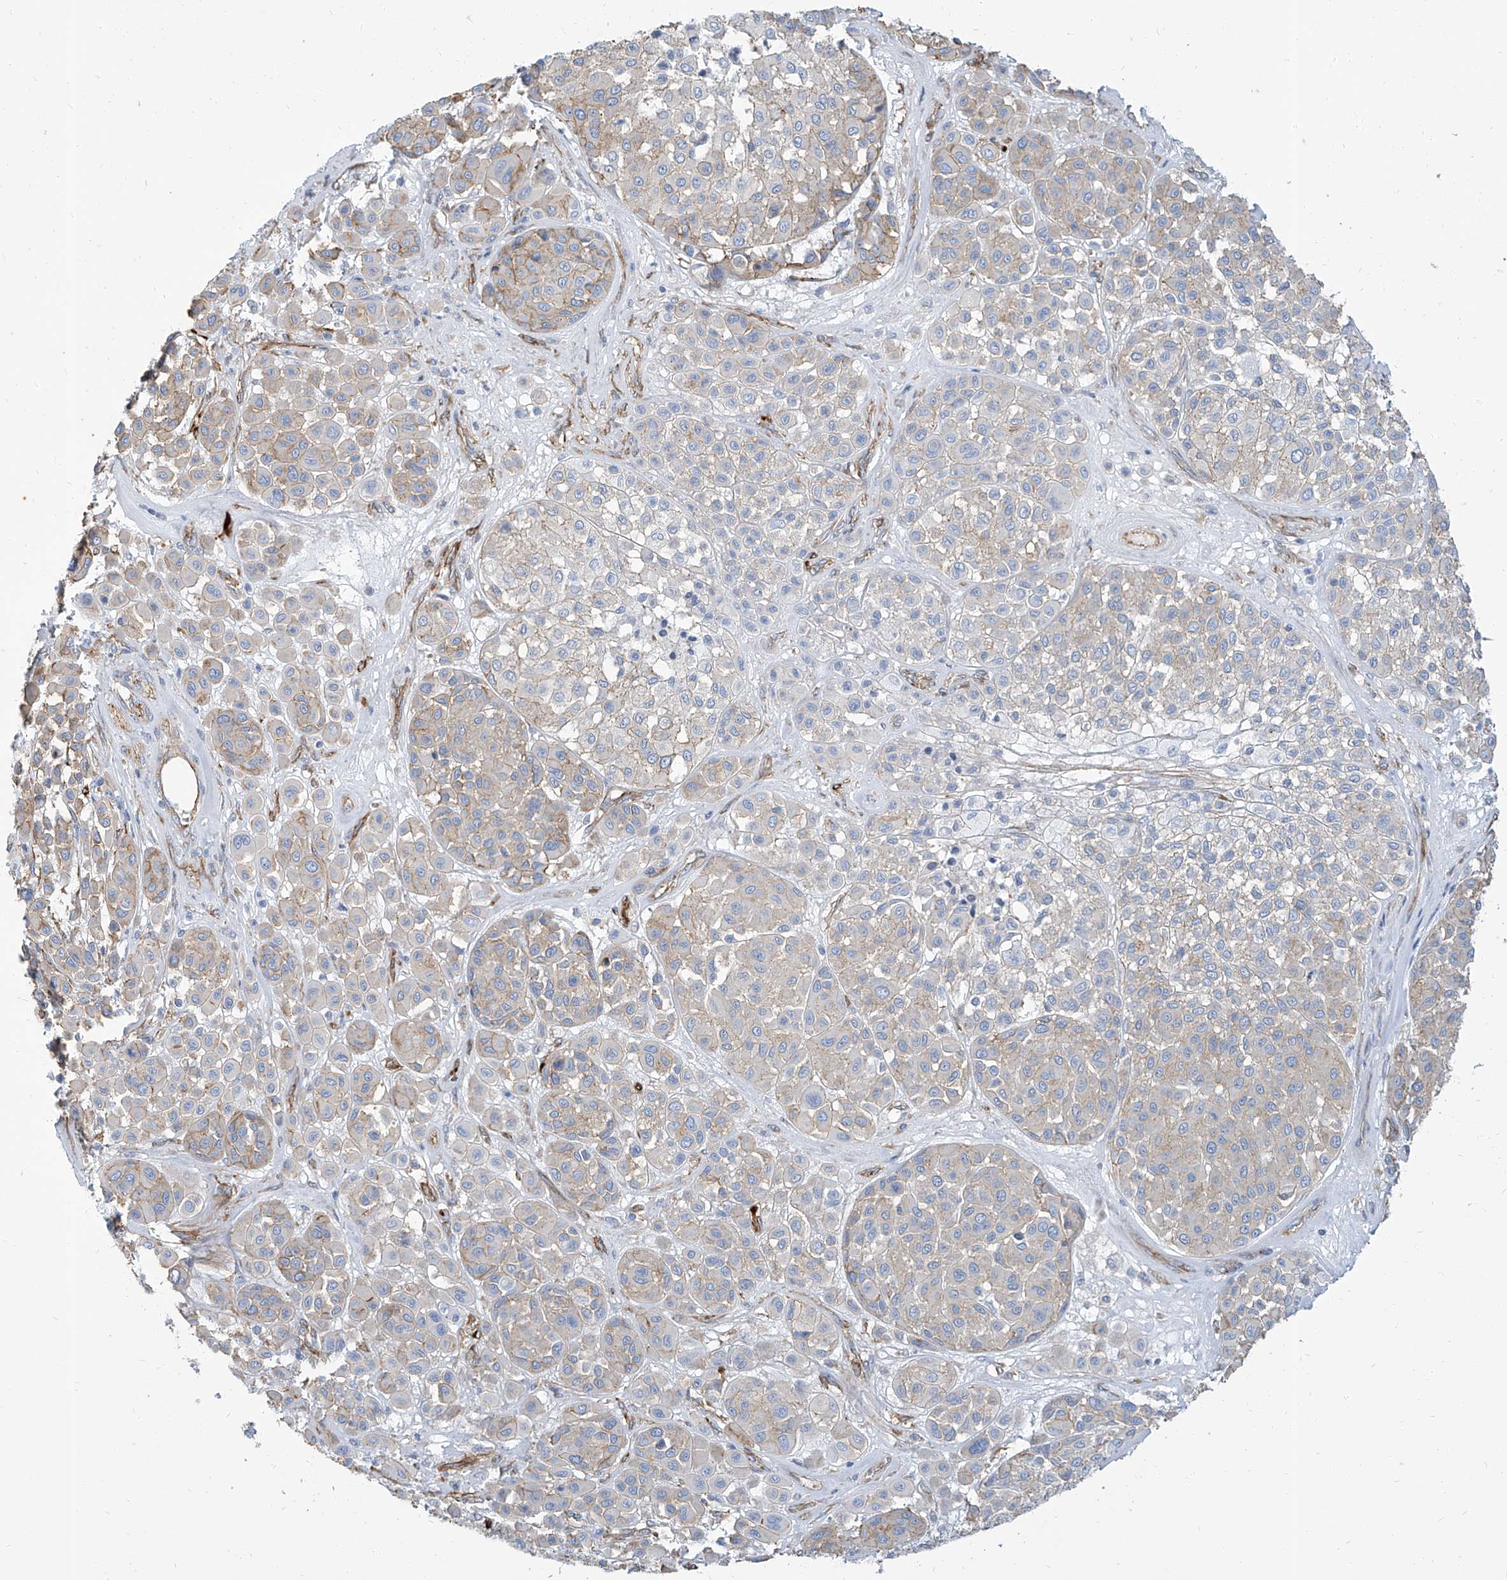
{"staining": {"intensity": "weak", "quantity": "25%-75%", "location": "cytoplasmic/membranous"}, "tissue": "melanoma", "cell_type": "Tumor cells", "image_type": "cancer", "snomed": [{"axis": "morphology", "description": "Malignant melanoma, Metastatic site"}, {"axis": "topography", "description": "Soft tissue"}], "caption": "Tumor cells demonstrate low levels of weak cytoplasmic/membranous expression in about 25%-75% of cells in malignant melanoma (metastatic site). The protein is stained brown, and the nuclei are stained in blue (DAB (3,3'-diaminobenzidine) IHC with brightfield microscopy, high magnification).", "gene": "TXLNB", "patient": {"sex": "male", "age": 41}}